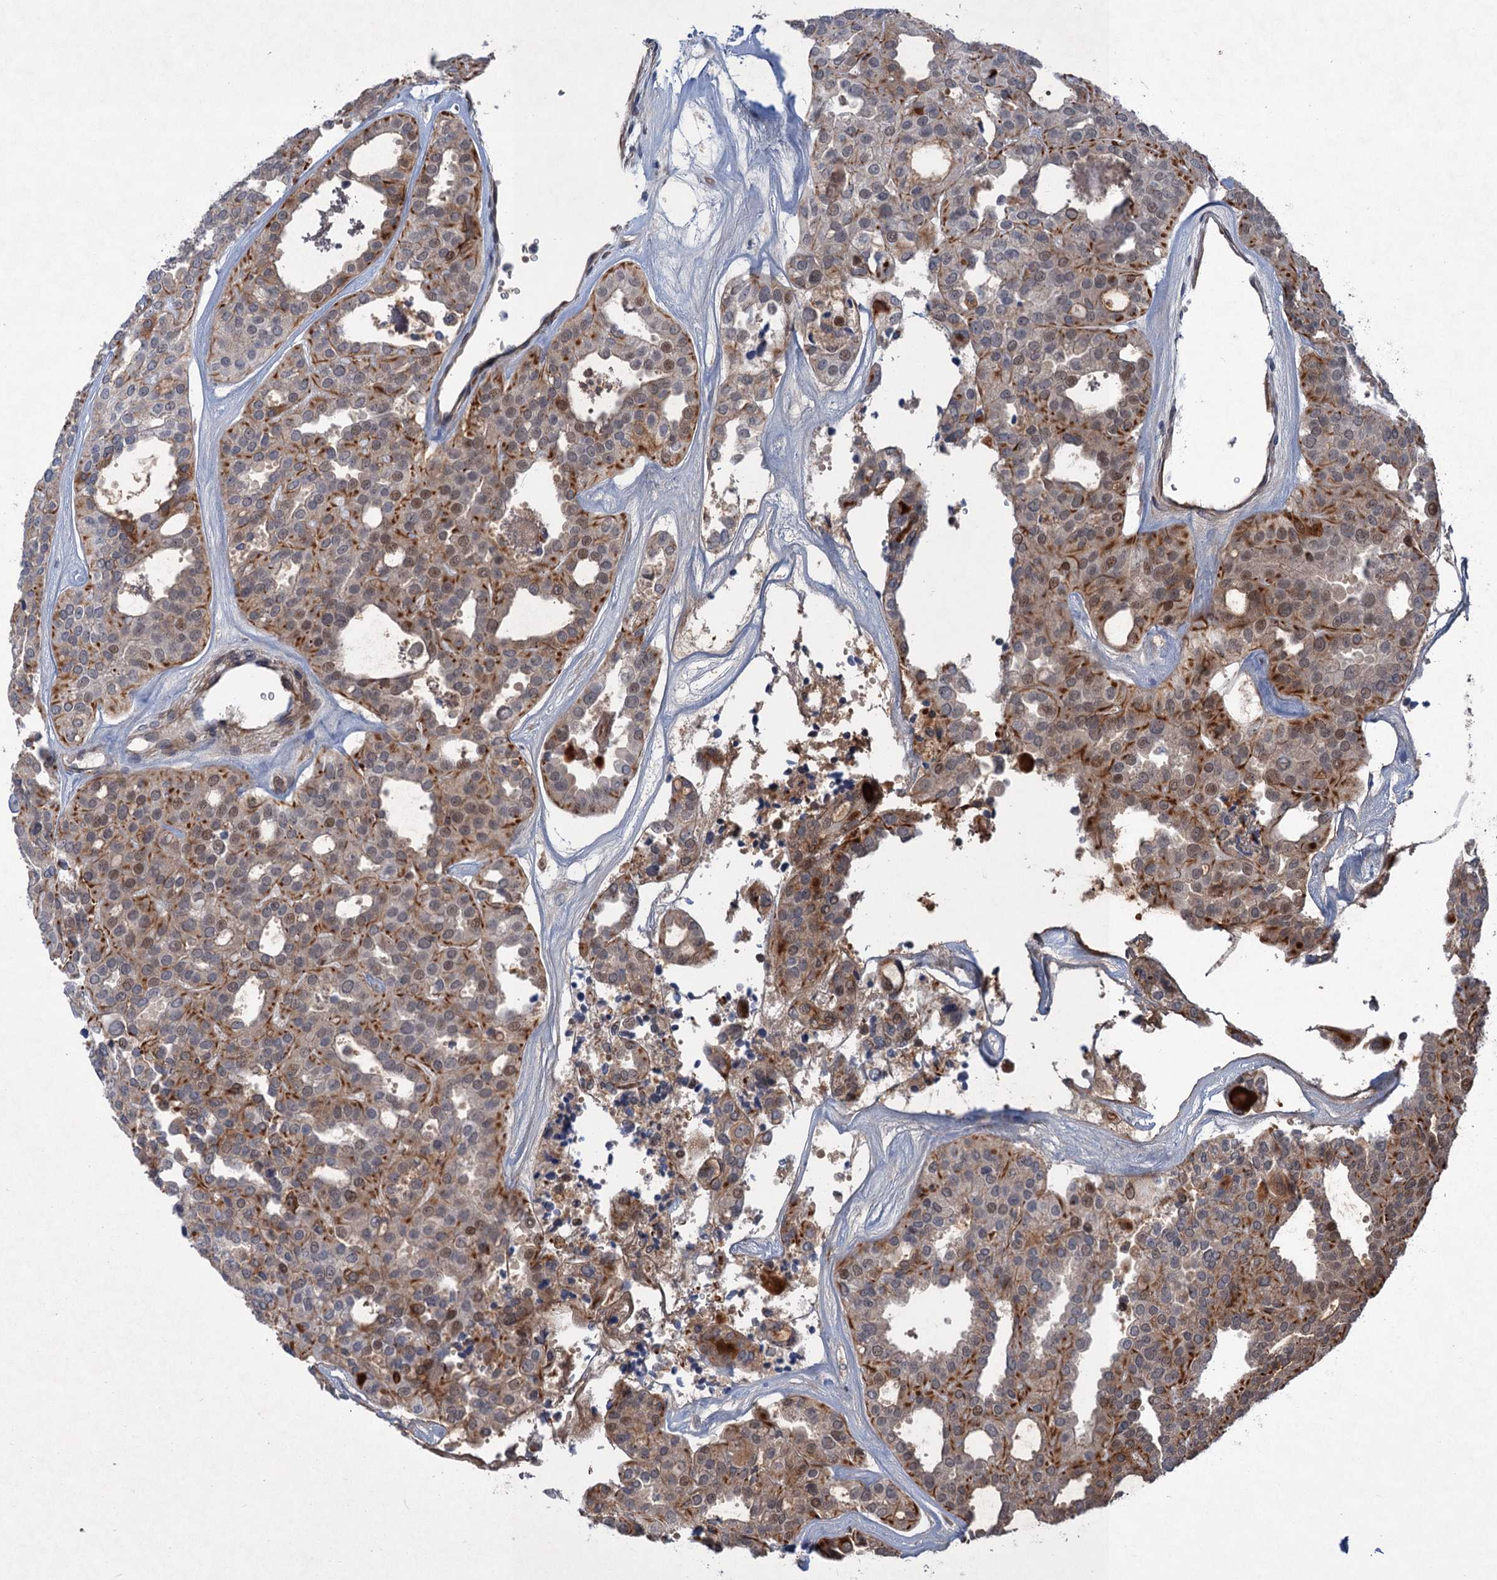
{"staining": {"intensity": "moderate", "quantity": ">75%", "location": "cytoplasmic/membranous"}, "tissue": "thyroid cancer", "cell_type": "Tumor cells", "image_type": "cancer", "snomed": [{"axis": "morphology", "description": "Follicular adenoma carcinoma, NOS"}, {"axis": "topography", "description": "Thyroid gland"}], "caption": "Immunohistochemical staining of human thyroid follicular adenoma carcinoma reveals medium levels of moderate cytoplasmic/membranous staining in approximately >75% of tumor cells. (Stains: DAB (3,3'-diaminobenzidine) in brown, nuclei in blue, Microscopy: brightfield microscopy at high magnification).", "gene": "TTC31", "patient": {"sex": "male", "age": 75}}